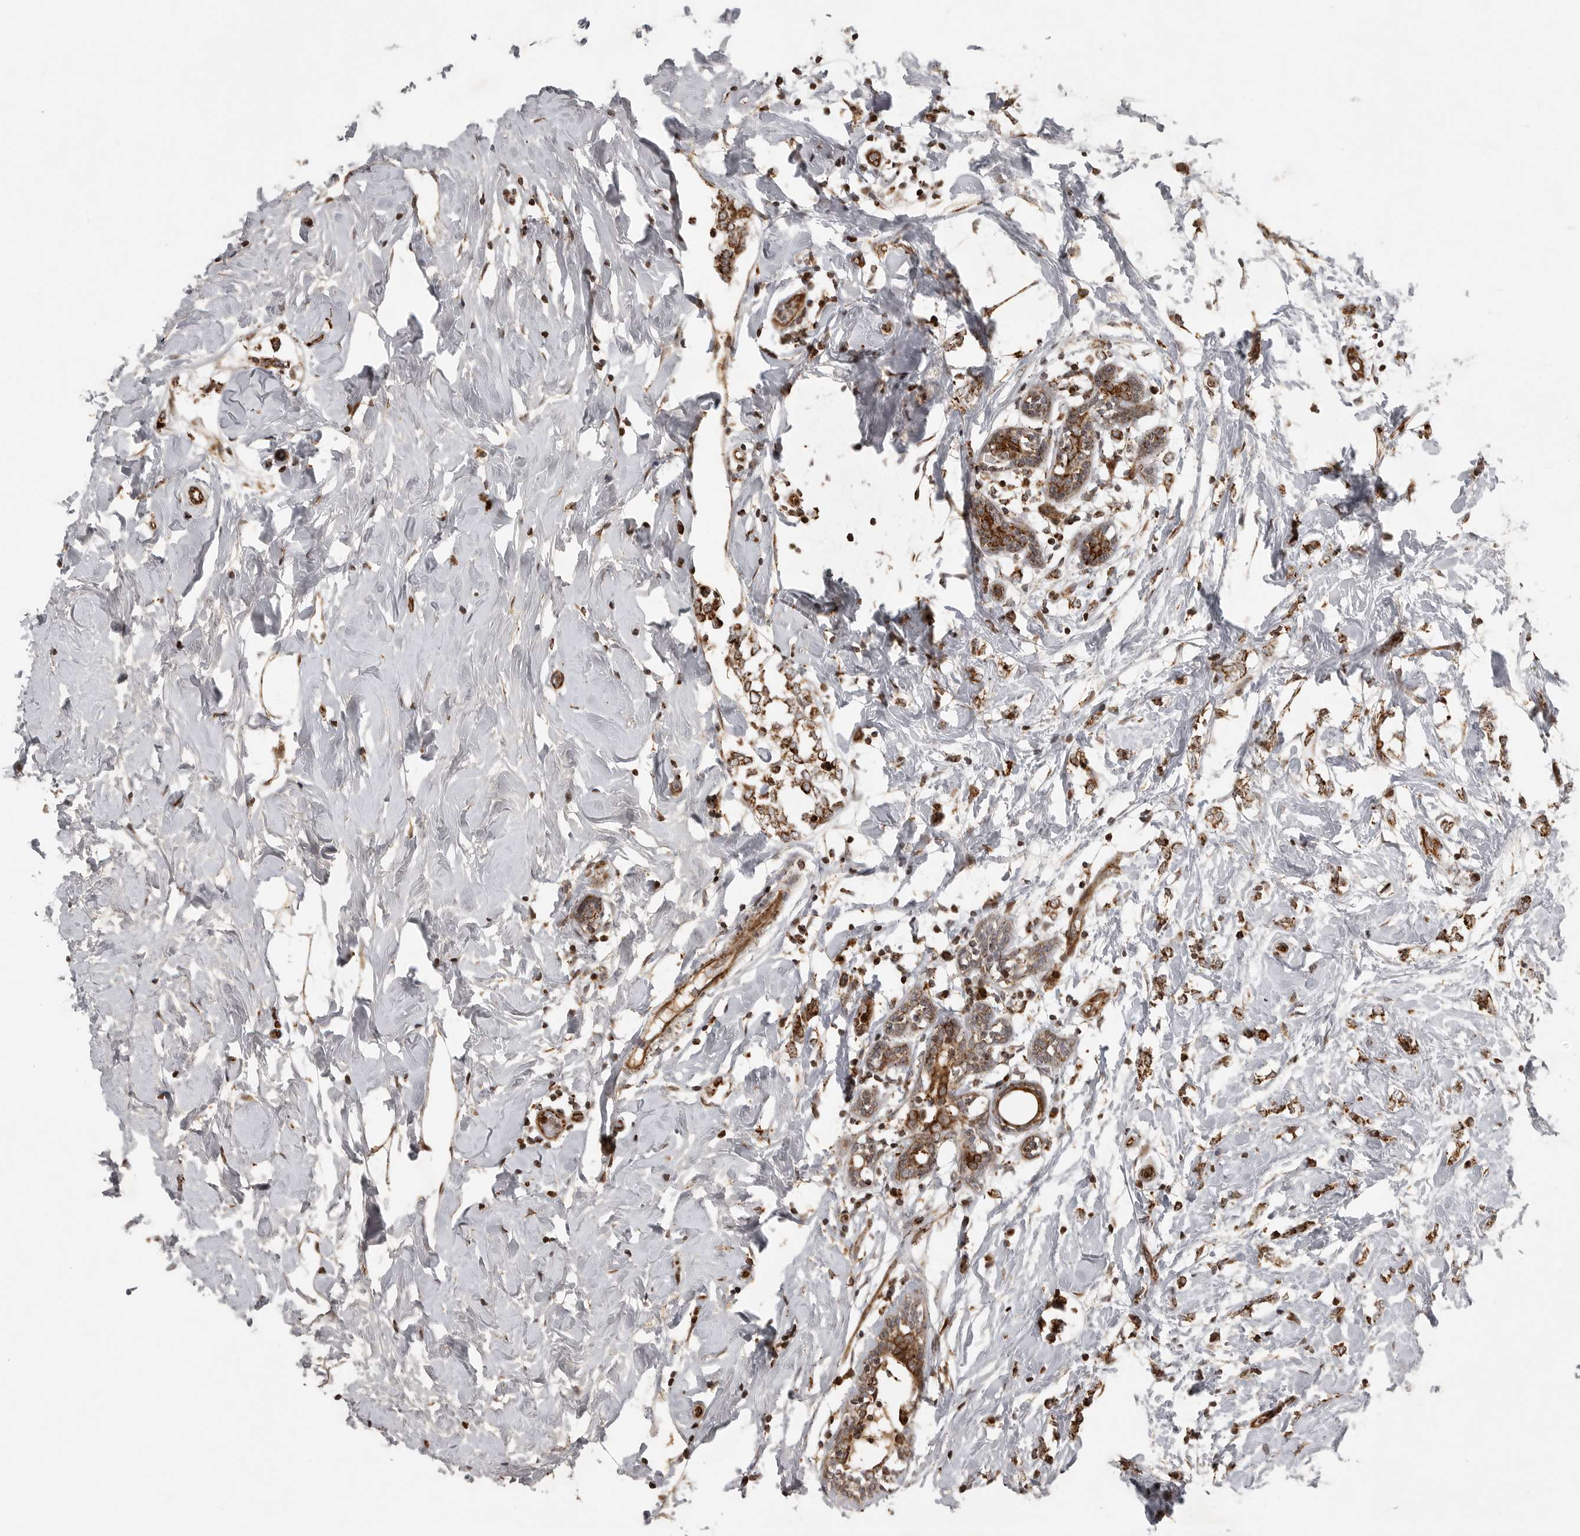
{"staining": {"intensity": "moderate", "quantity": ">75%", "location": "cytoplasmic/membranous"}, "tissue": "breast cancer", "cell_type": "Tumor cells", "image_type": "cancer", "snomed": [{"axis": "morphology", "description": "Normal tissue, NOS"}, {"axis": "morphology", "description": "Lobular carcinoma"}, {"axis": "topography", "description": "Breast"}], "caption": "A medium amount of moderate cytoplasmic/membranous positivity is appreciated in approximately >75% of tumor cells in breast lobular carcinoma tissue.", "gene": "NARS2", "patient": {"sex": "female", "age": 47}}